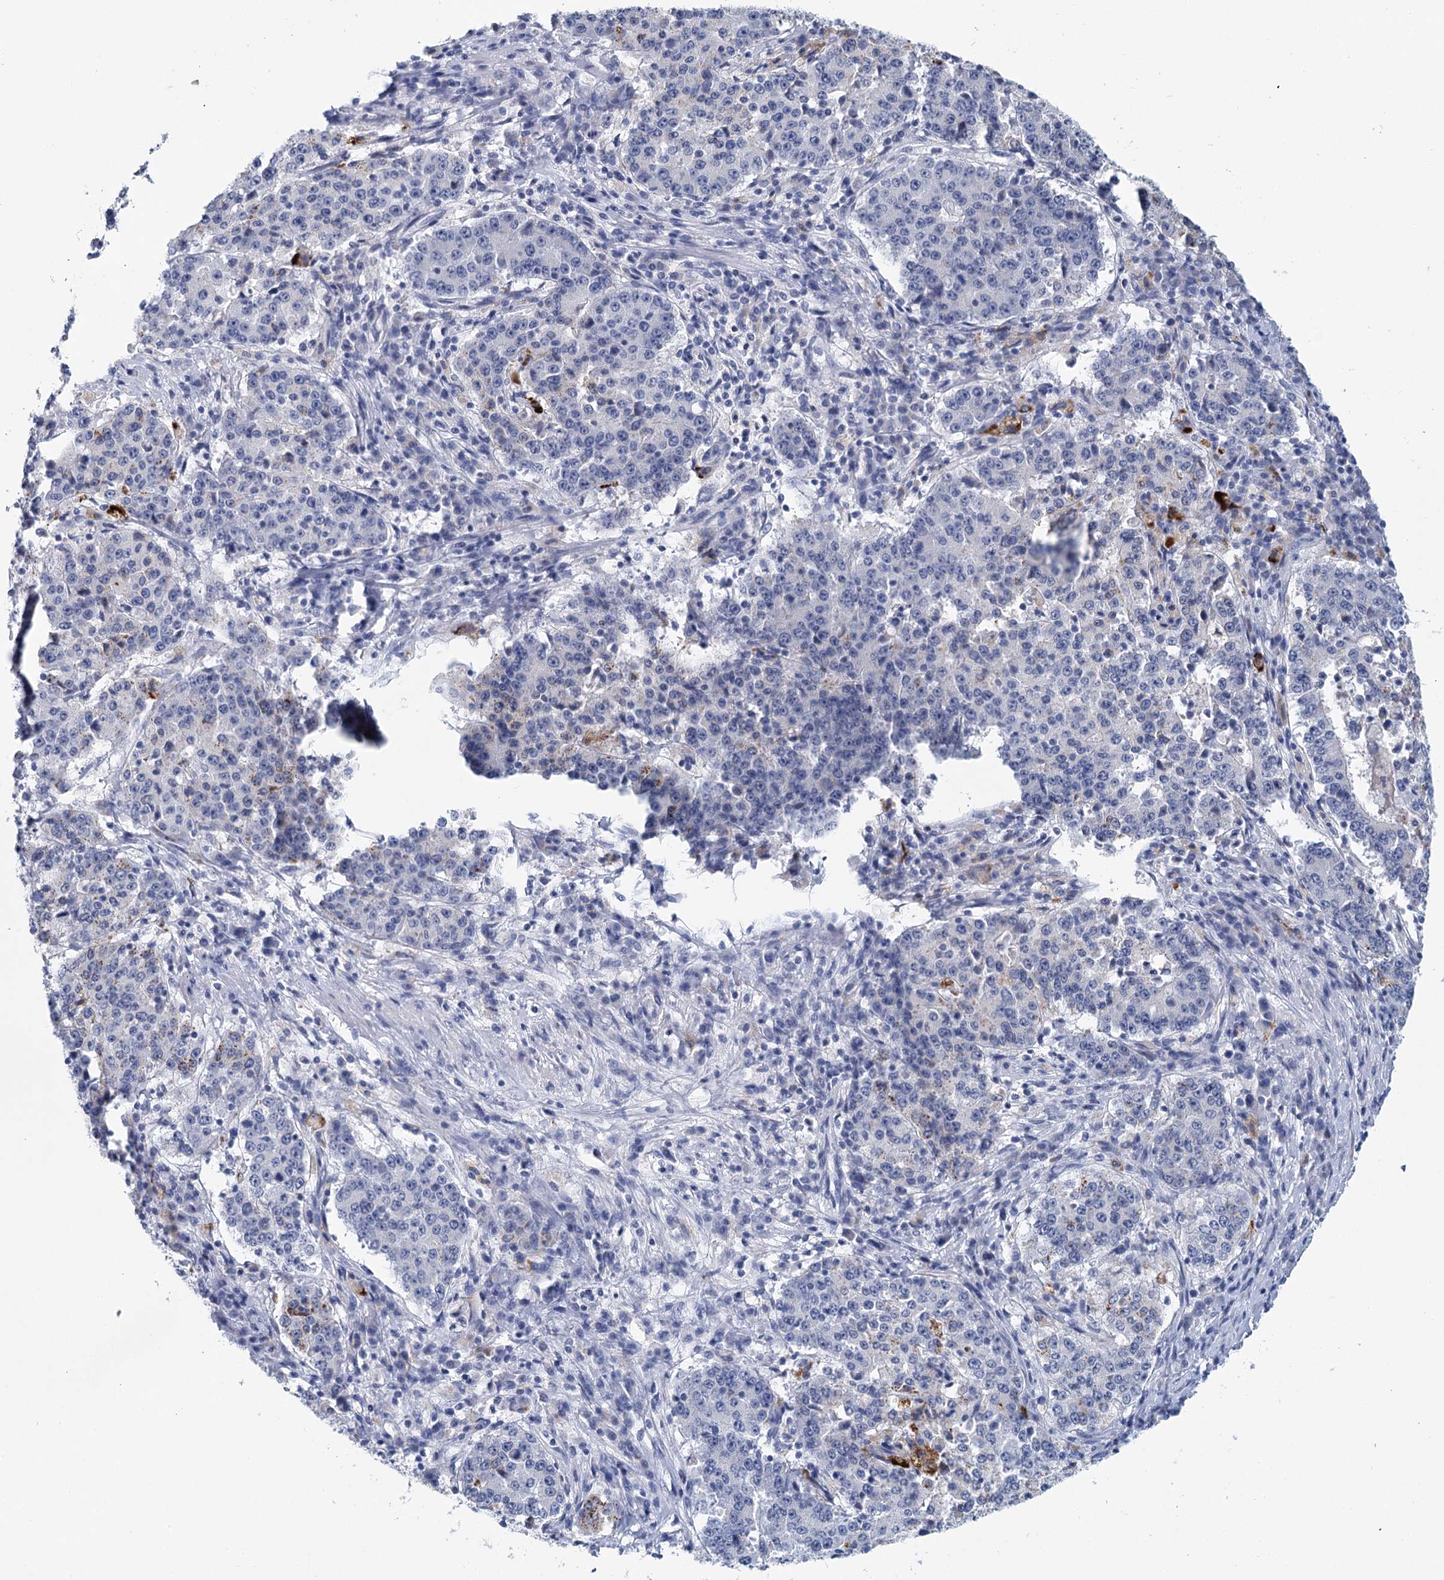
{"staining": {"intensity": "negative", "quantity": "none", "location": "none"}, "tissue": "stomach cancer", "cell_type": "Tumor cells", "image_type": "cancer", "snomed": [{"axis": "morphology", "description": "Adenocarcinoma, NOS"}, {"axis": "topography", "description": "Stomach"}], "caption": "Stomach cancer (adenocarcinoma) stained for a protein using IHC displays no positivity tumor cells.", "gene": "METTL7B", "patient": {"sex": "male", "age": 59}}